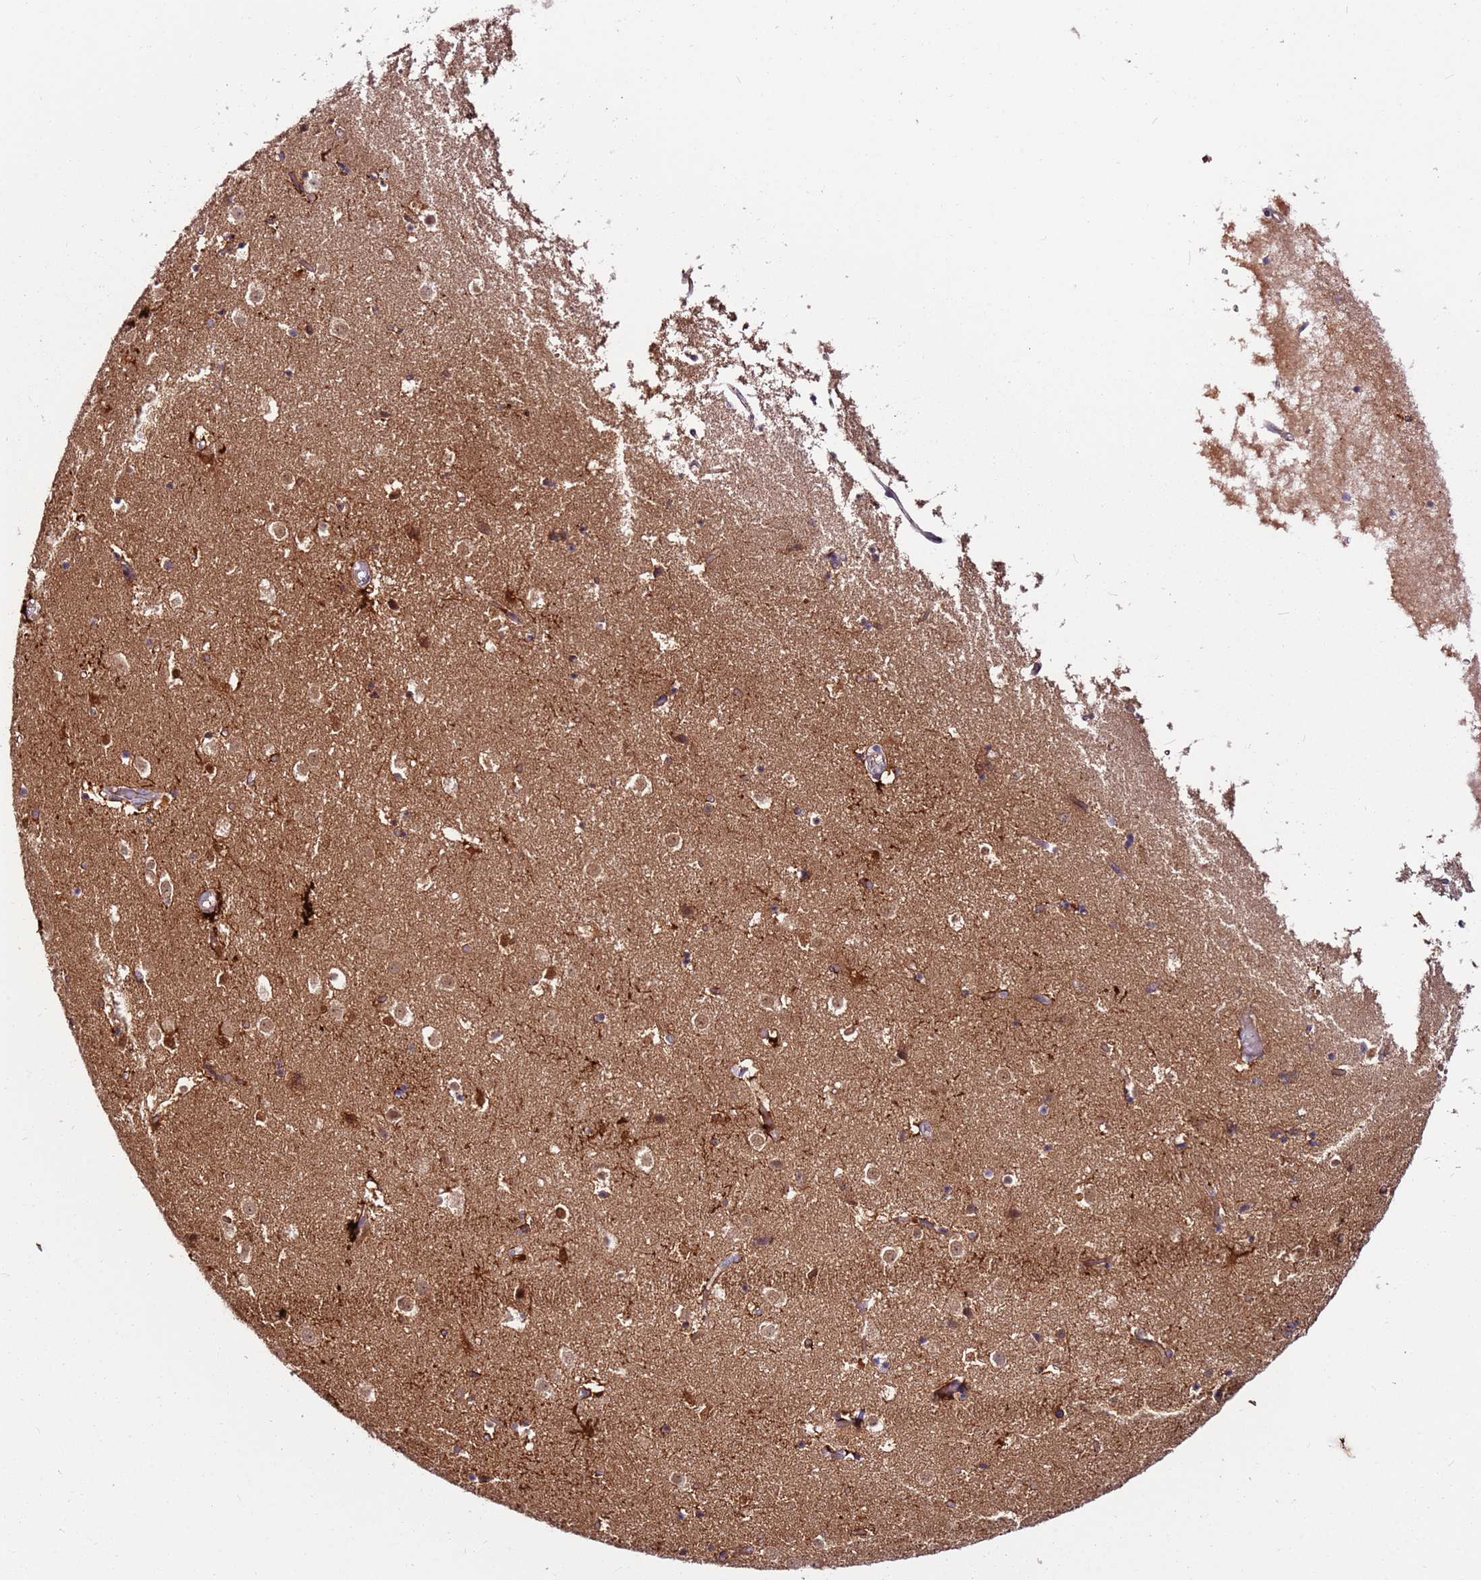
{"staining": {"intensity": "moderate", "quantity": "<25%", "location": "cytoplasmic/membranous"}, "tissue": "caudate", "cell_type": "Glial cells", "image_type": "normal", "snomed": [{"axis": "morphology", "description": "Normal tissue, NOS"}, {"axis": "topography", "description": "Lateral ventricle wall"}], "caption": "Immunohistochemistry (IHC) histopathology image of benign human caudate stained for a protein (brown), which displays low levels of moderate cytoplasmic/membranous positivity in about <25% of glial cells.", "gene": "MTG2", "patient": {"sex": "female", "age": 52}}